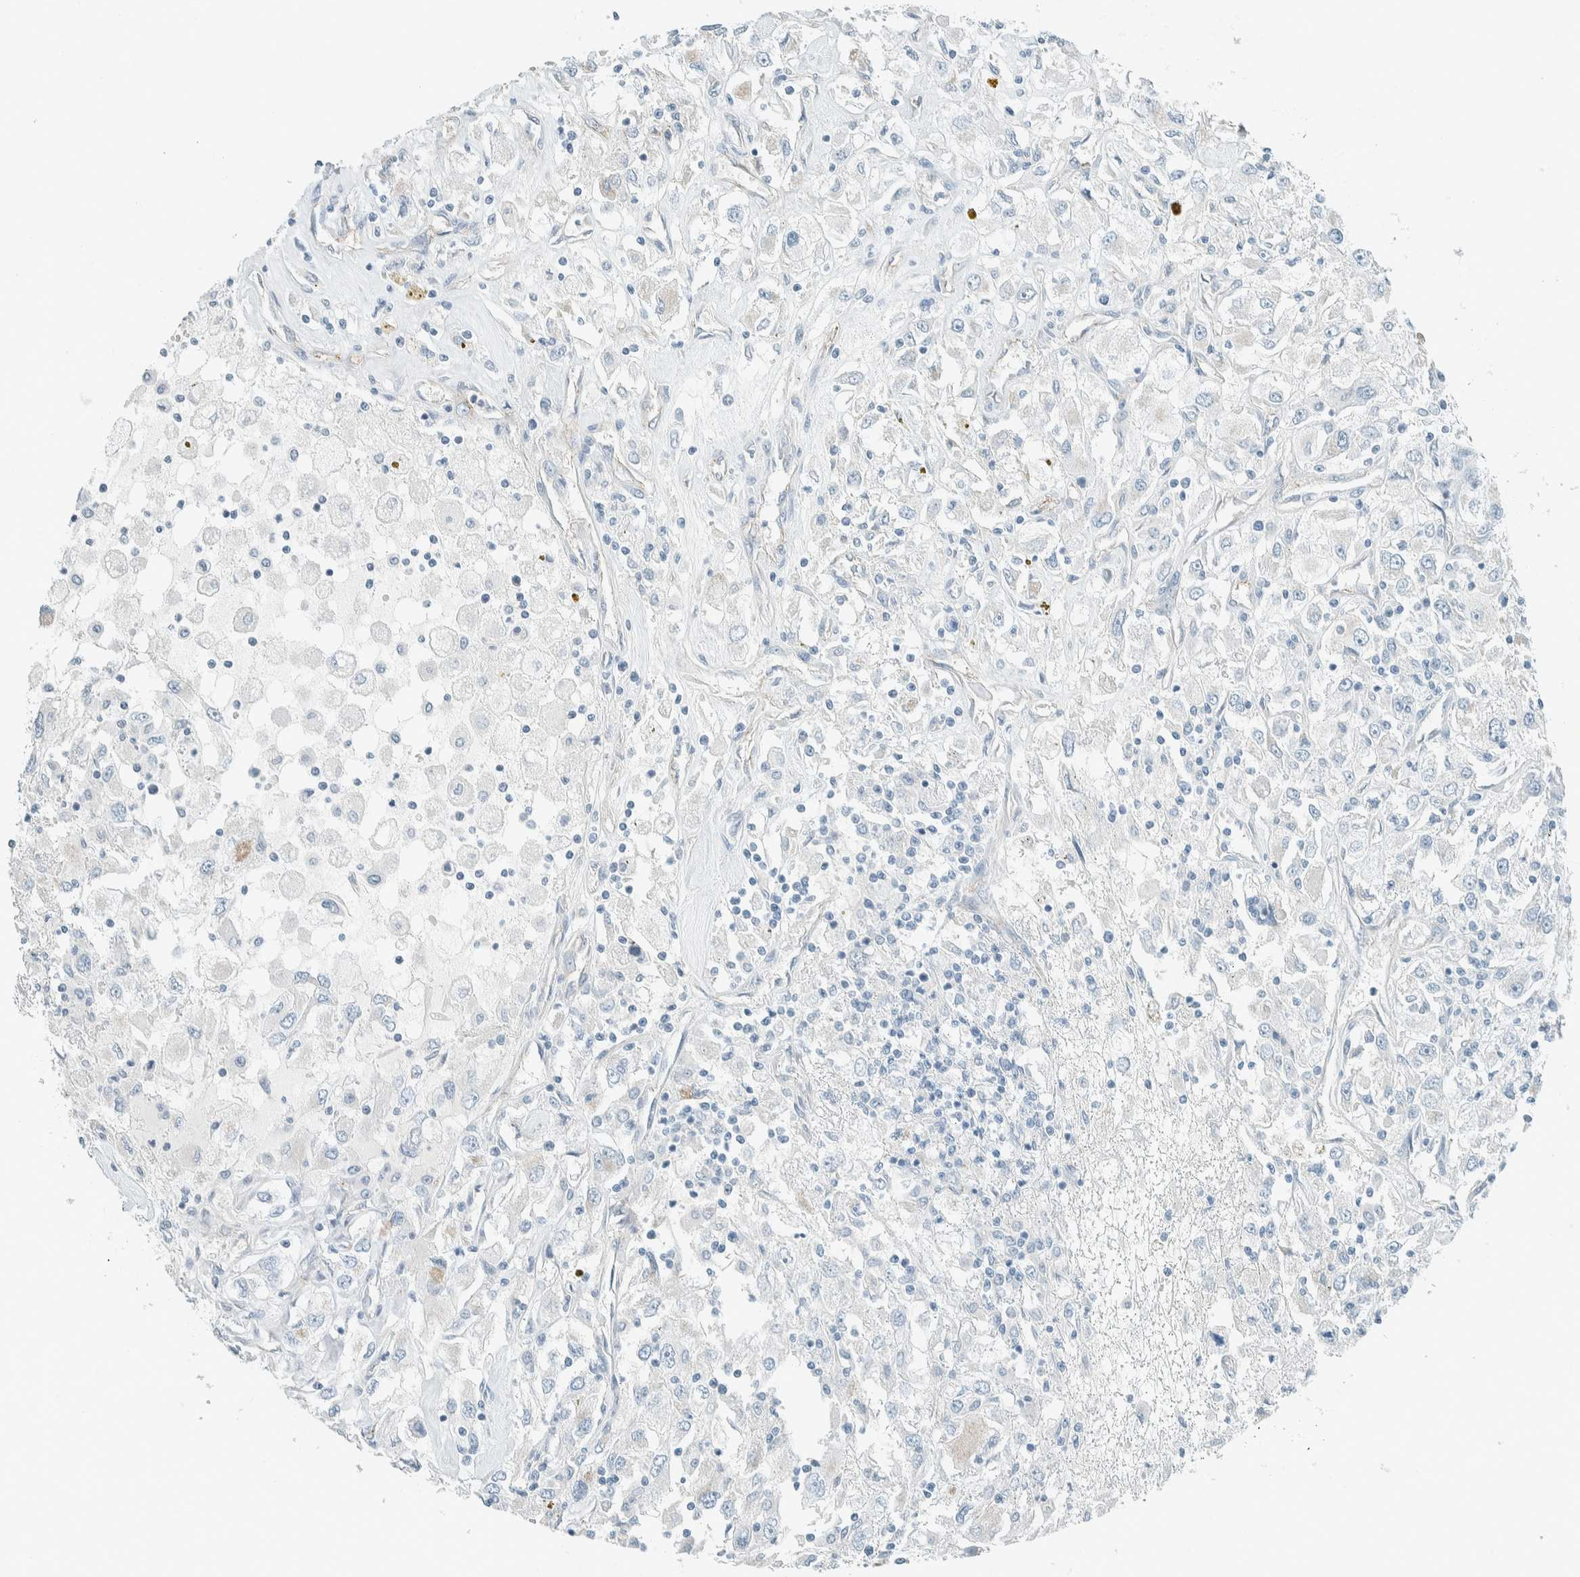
{"staining": {"intensity": "negative", "quantity": "none", "location": "none"}, "tissue": "renal cancer", "cell_type": "Tumor cells", "image_type": "cancer", "snomed": [{"axis": "morphology", "description": "Adenocarcinoma, NOS"}, {"axis": "topography", "description": "Kidney"}], "caption": "Immunohistochemistry (IHC) histopathology image of human adenocarcinoma (renal) stained for a protein (brown), which exhibits no expression in tumor cells.", "gene": "SLFN12", "patient": {"sex": "female", "age": 52}}